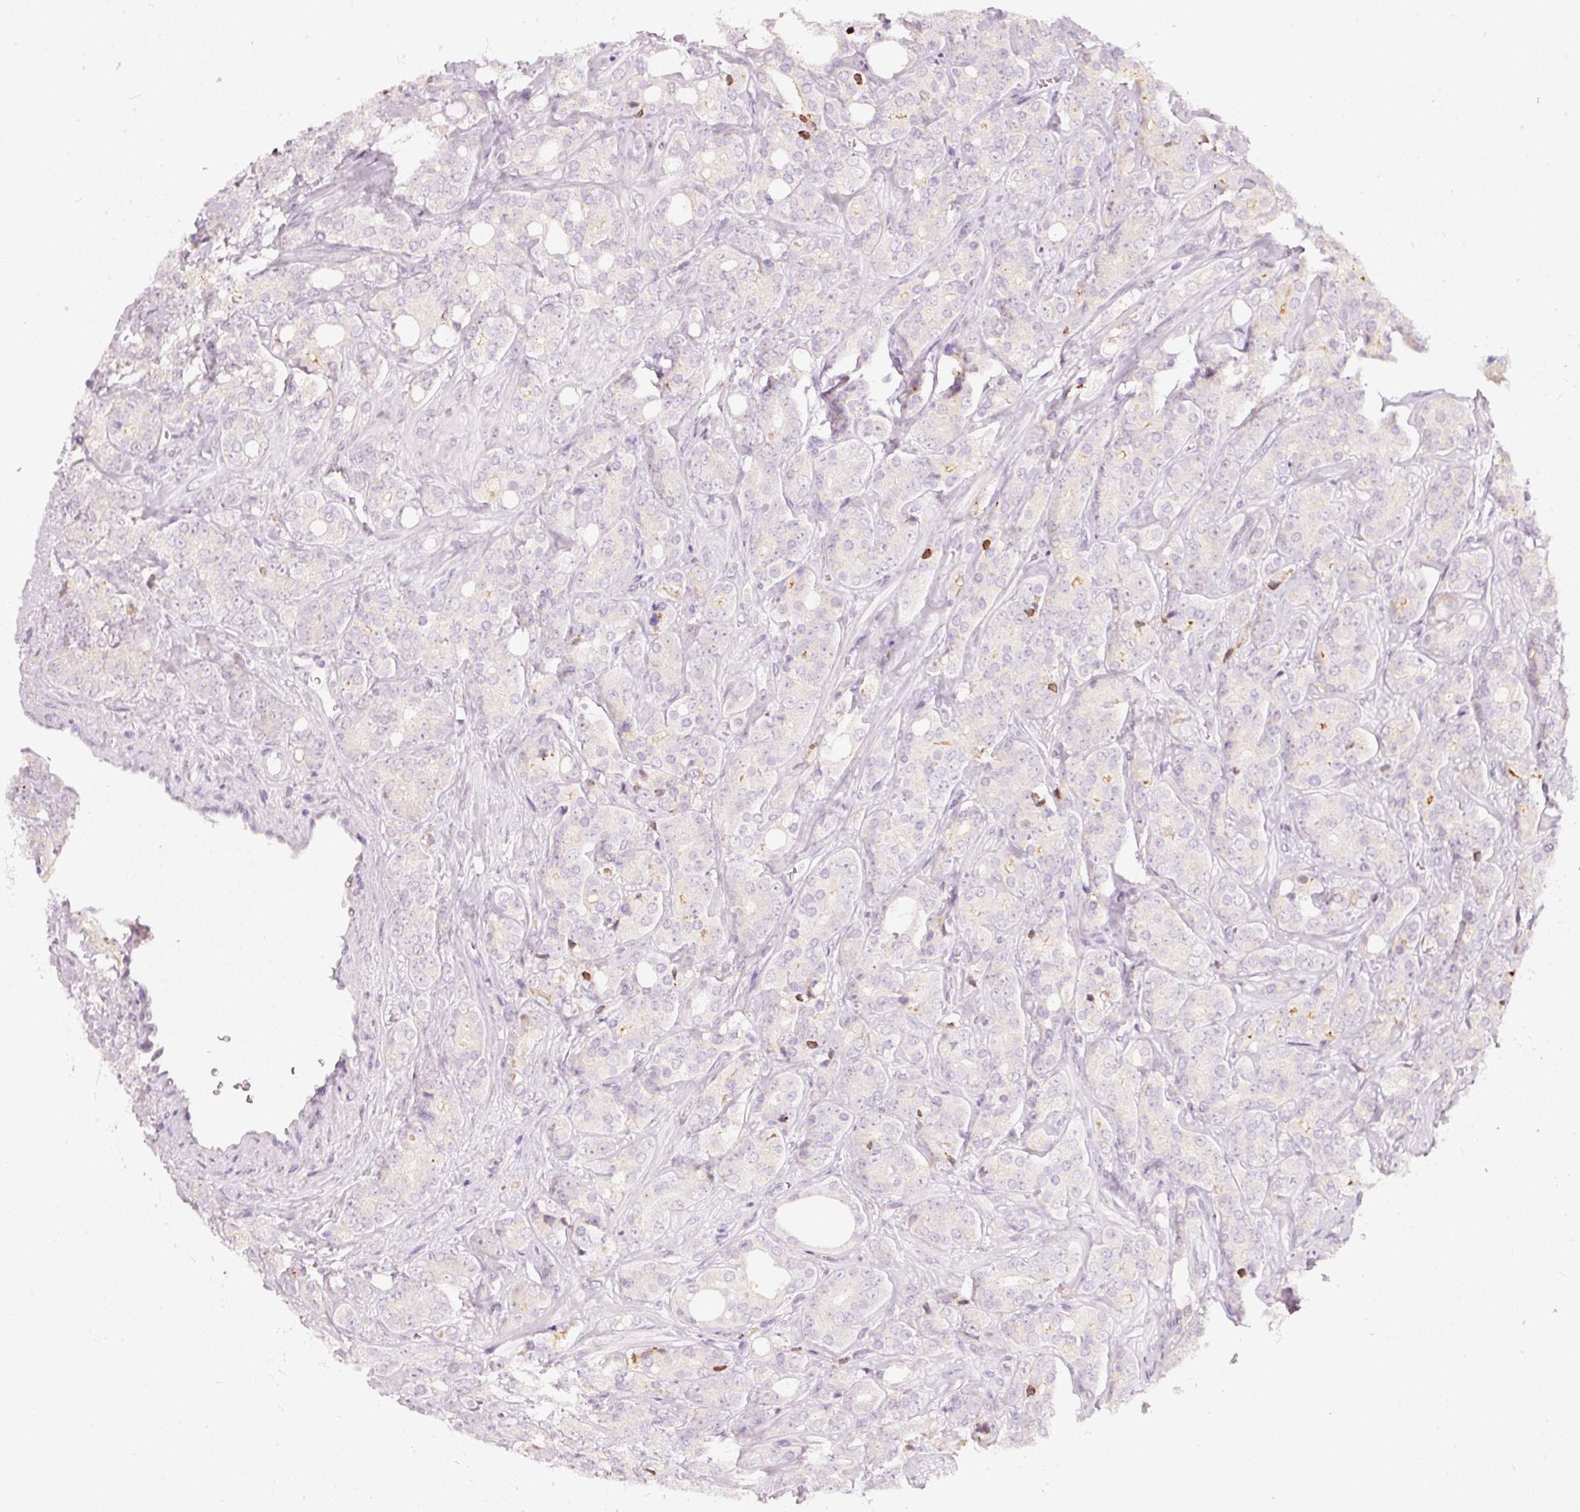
{"staining": {"intensity": "negative", "quantity": "none", "location": "none"}, "tissue": "prostate cancer", "cell_type": "Tumor cells", "image_type": "cancer", "snomed": [{"axis": "morphology", "description": "Adenocarcinoma, High grade"}, {"axis": "topography", "description": "Prostate"}], "caption": "Prostate cancer was stained to show a protein in brown. There is no significant positivity in tumor cells.", "gene": "RNF39", "patient": {"sex": "male", "age": 62}}